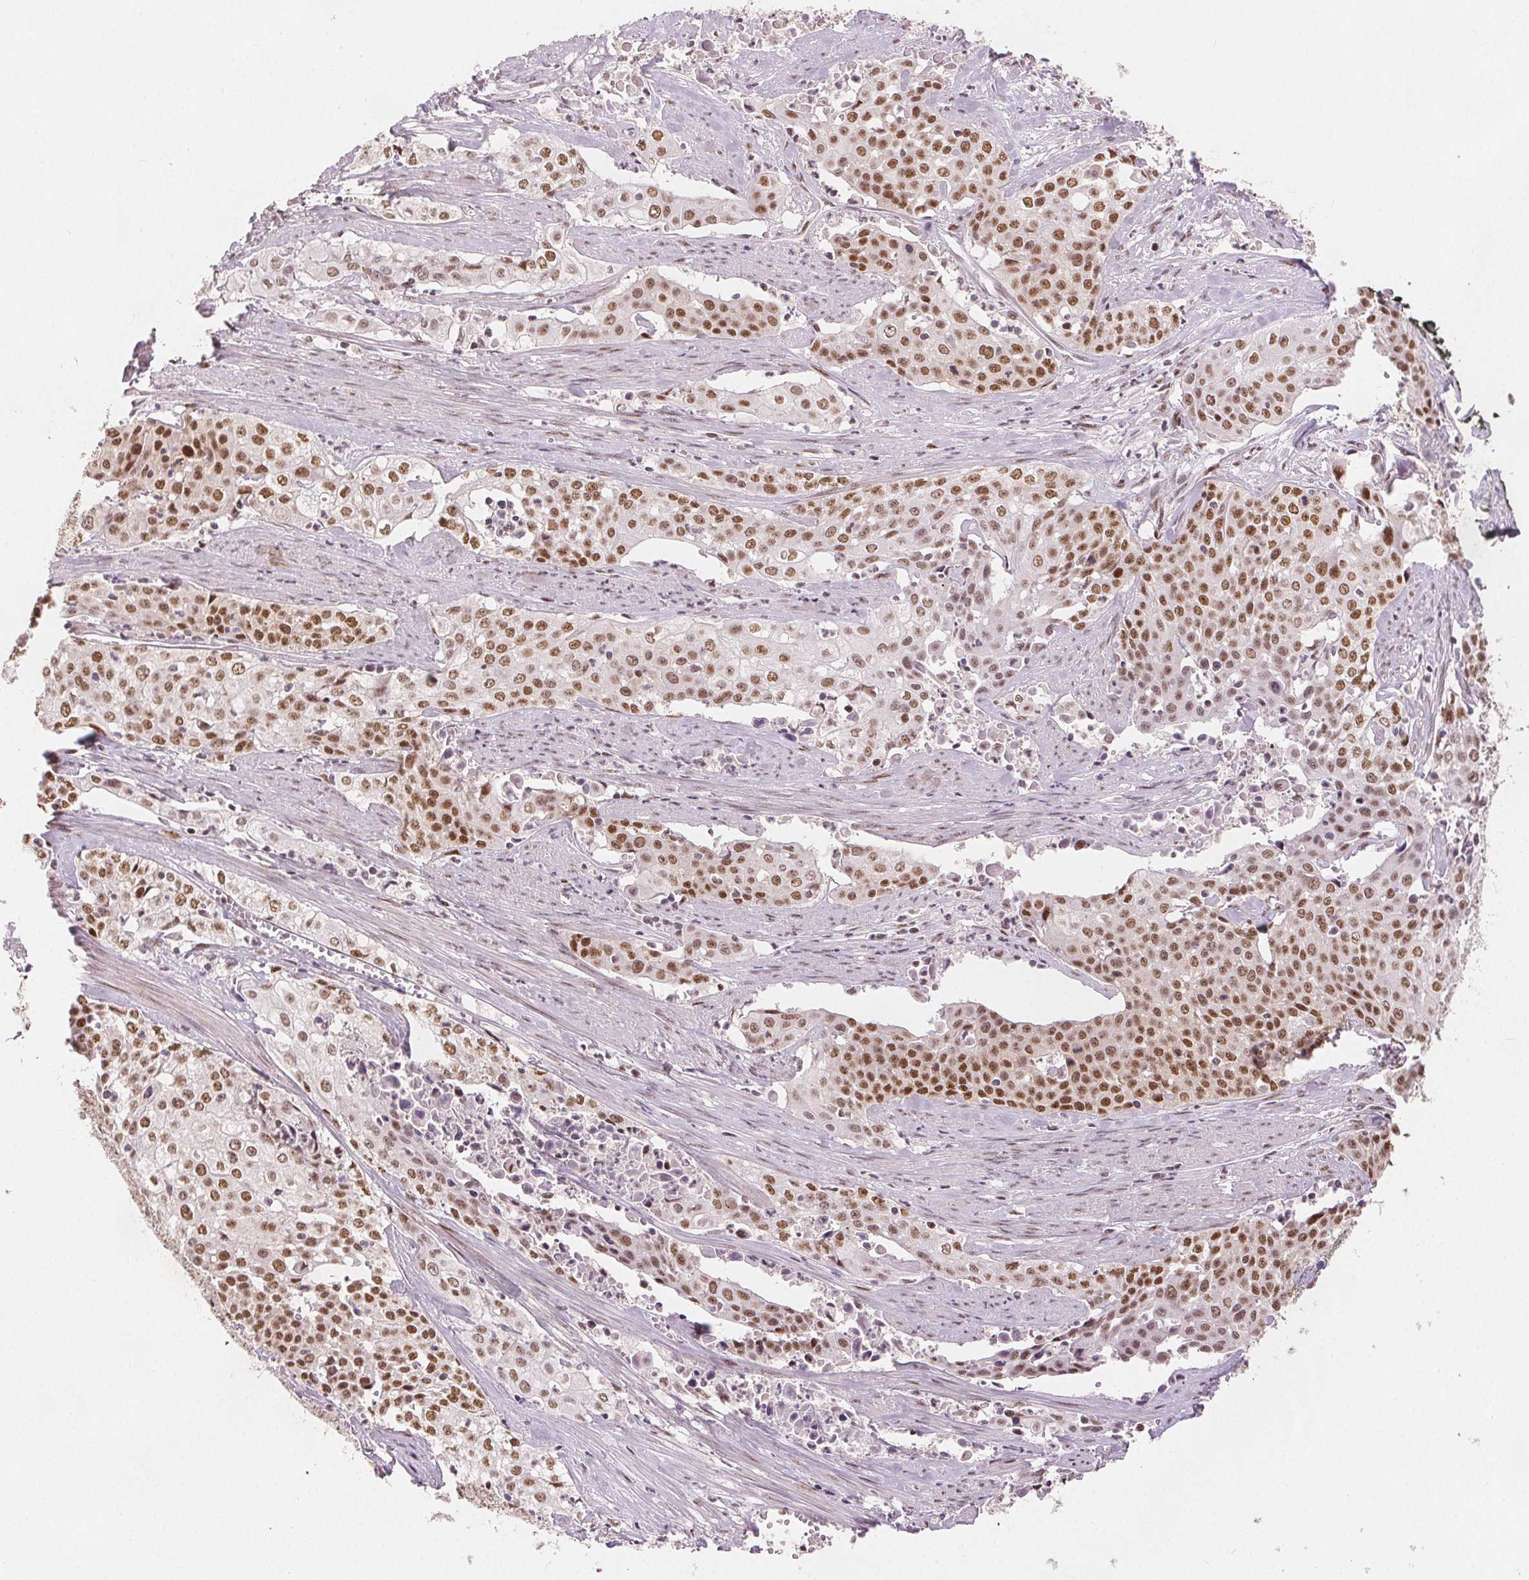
{"staining": {"intensity": "moderate", "quantity": ">75%", "location": "nuclear"}, "tissue": "cervical cancer", "cell_type": "Tumor cells", "image_type": "cancer", "snomed": [{"axis": "morphology", "description": "Squamous cell carcinoma, NOS"}, {"axis": "topography", "description": "Cervix"}], "caption": "Immunohistochemistry (IHC) (DAB) staining of human cervical squamous cell carcinoma displays moderate nuclear protein positivity in about >75% of tumor cells.", "gene": "ZNF703", "patient": {"sex": "female", "age": 39}}